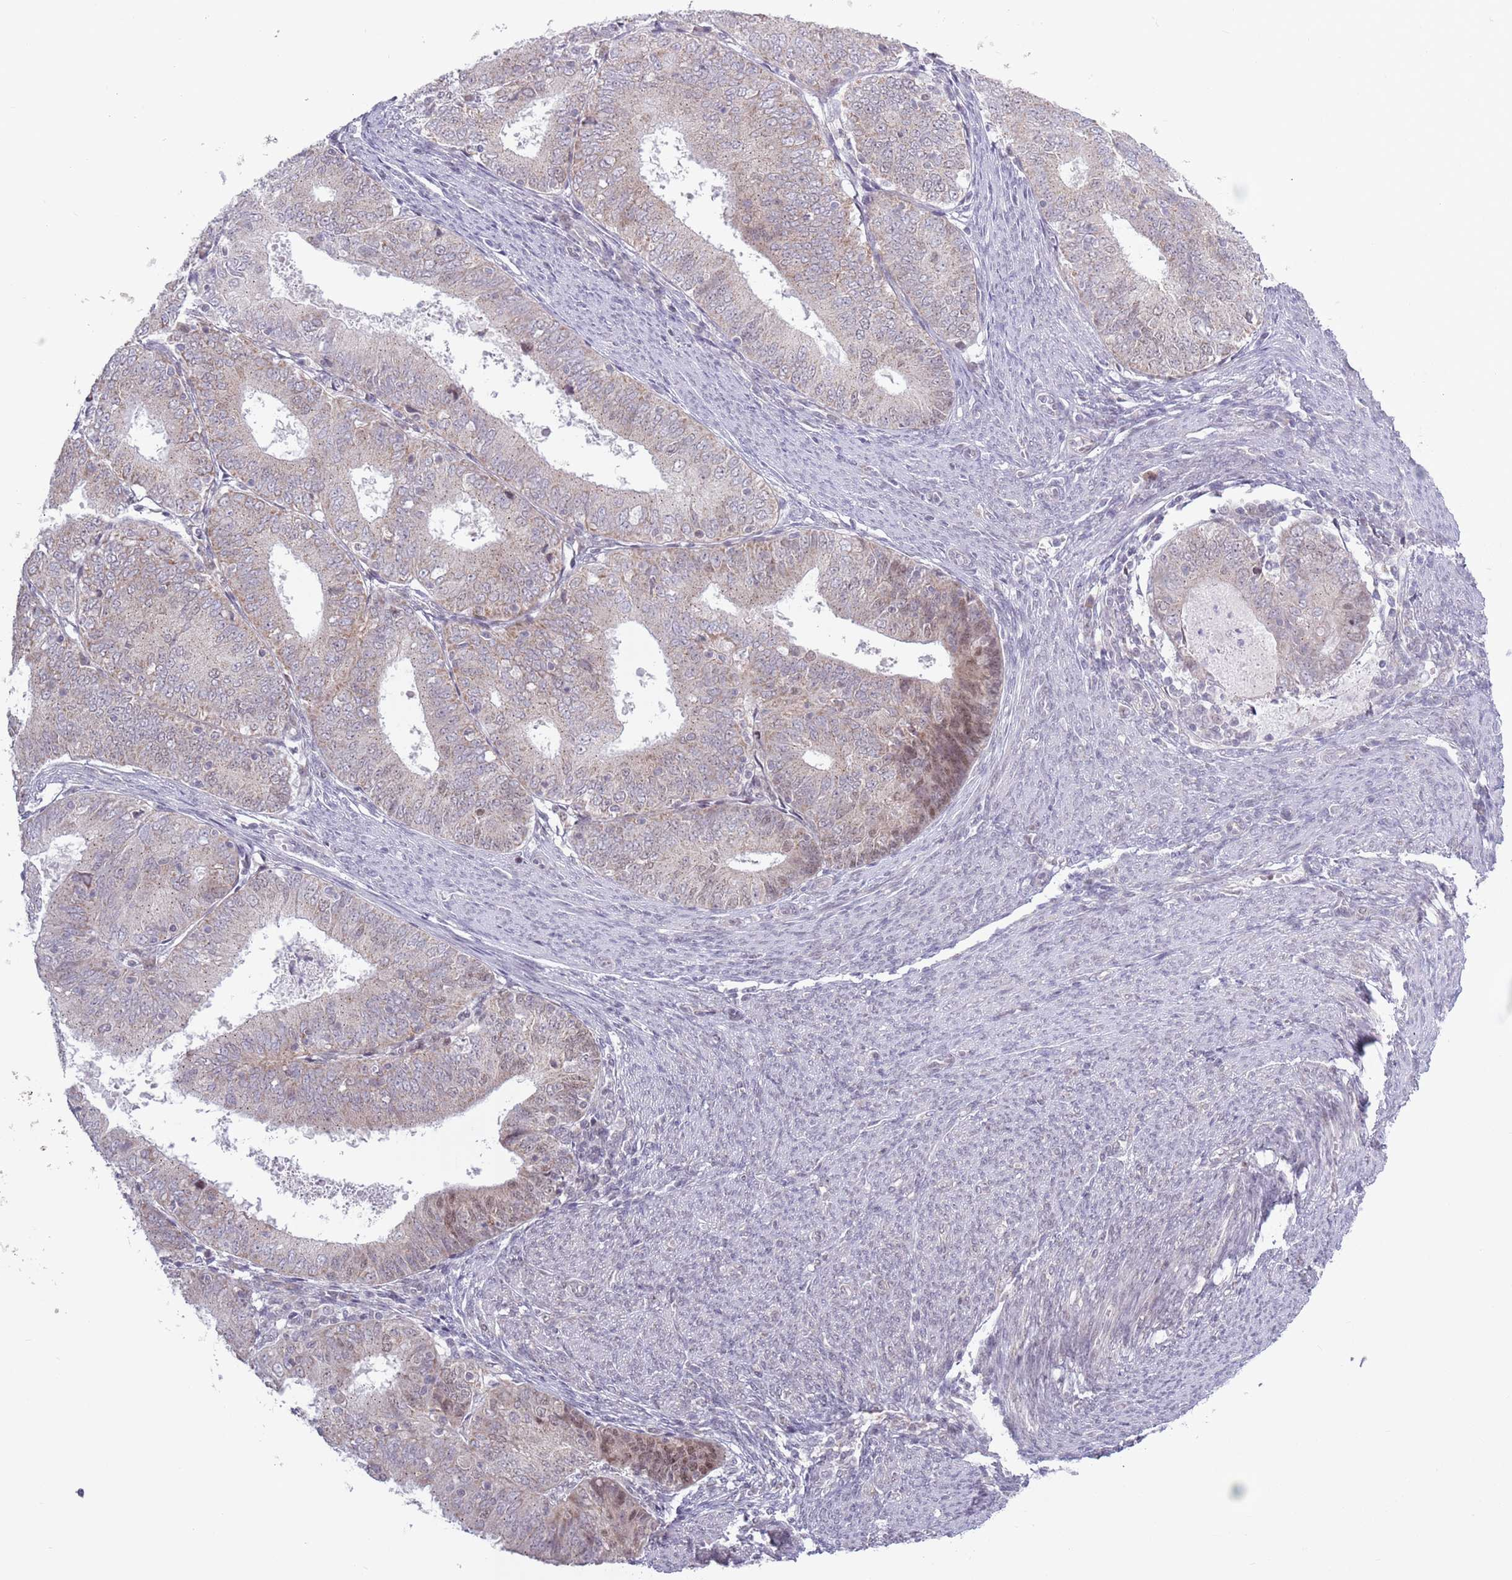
{"staining": {"intensity": "weak", "quantity": "25%-75%", "location": "cytoplasmic/membranous,nuclear"}, "tissue": "endometrial cancer", "cell_type": "Tumor cells", "image_type": "cancer", "snomed": [{"axis": "morphology", "description": "Adenocarcinoma, NOS"}, {"axis": "topography", "description": "Endometrium"}], "caption": "Weak cytoplasmic/membranous and nuclear protein positivity is identified in about 25%-75% of tumor cells in endometrial adenocarcinoma.", "gene": "MRPL34", "patient": {"sex": "female", "age": 57}}